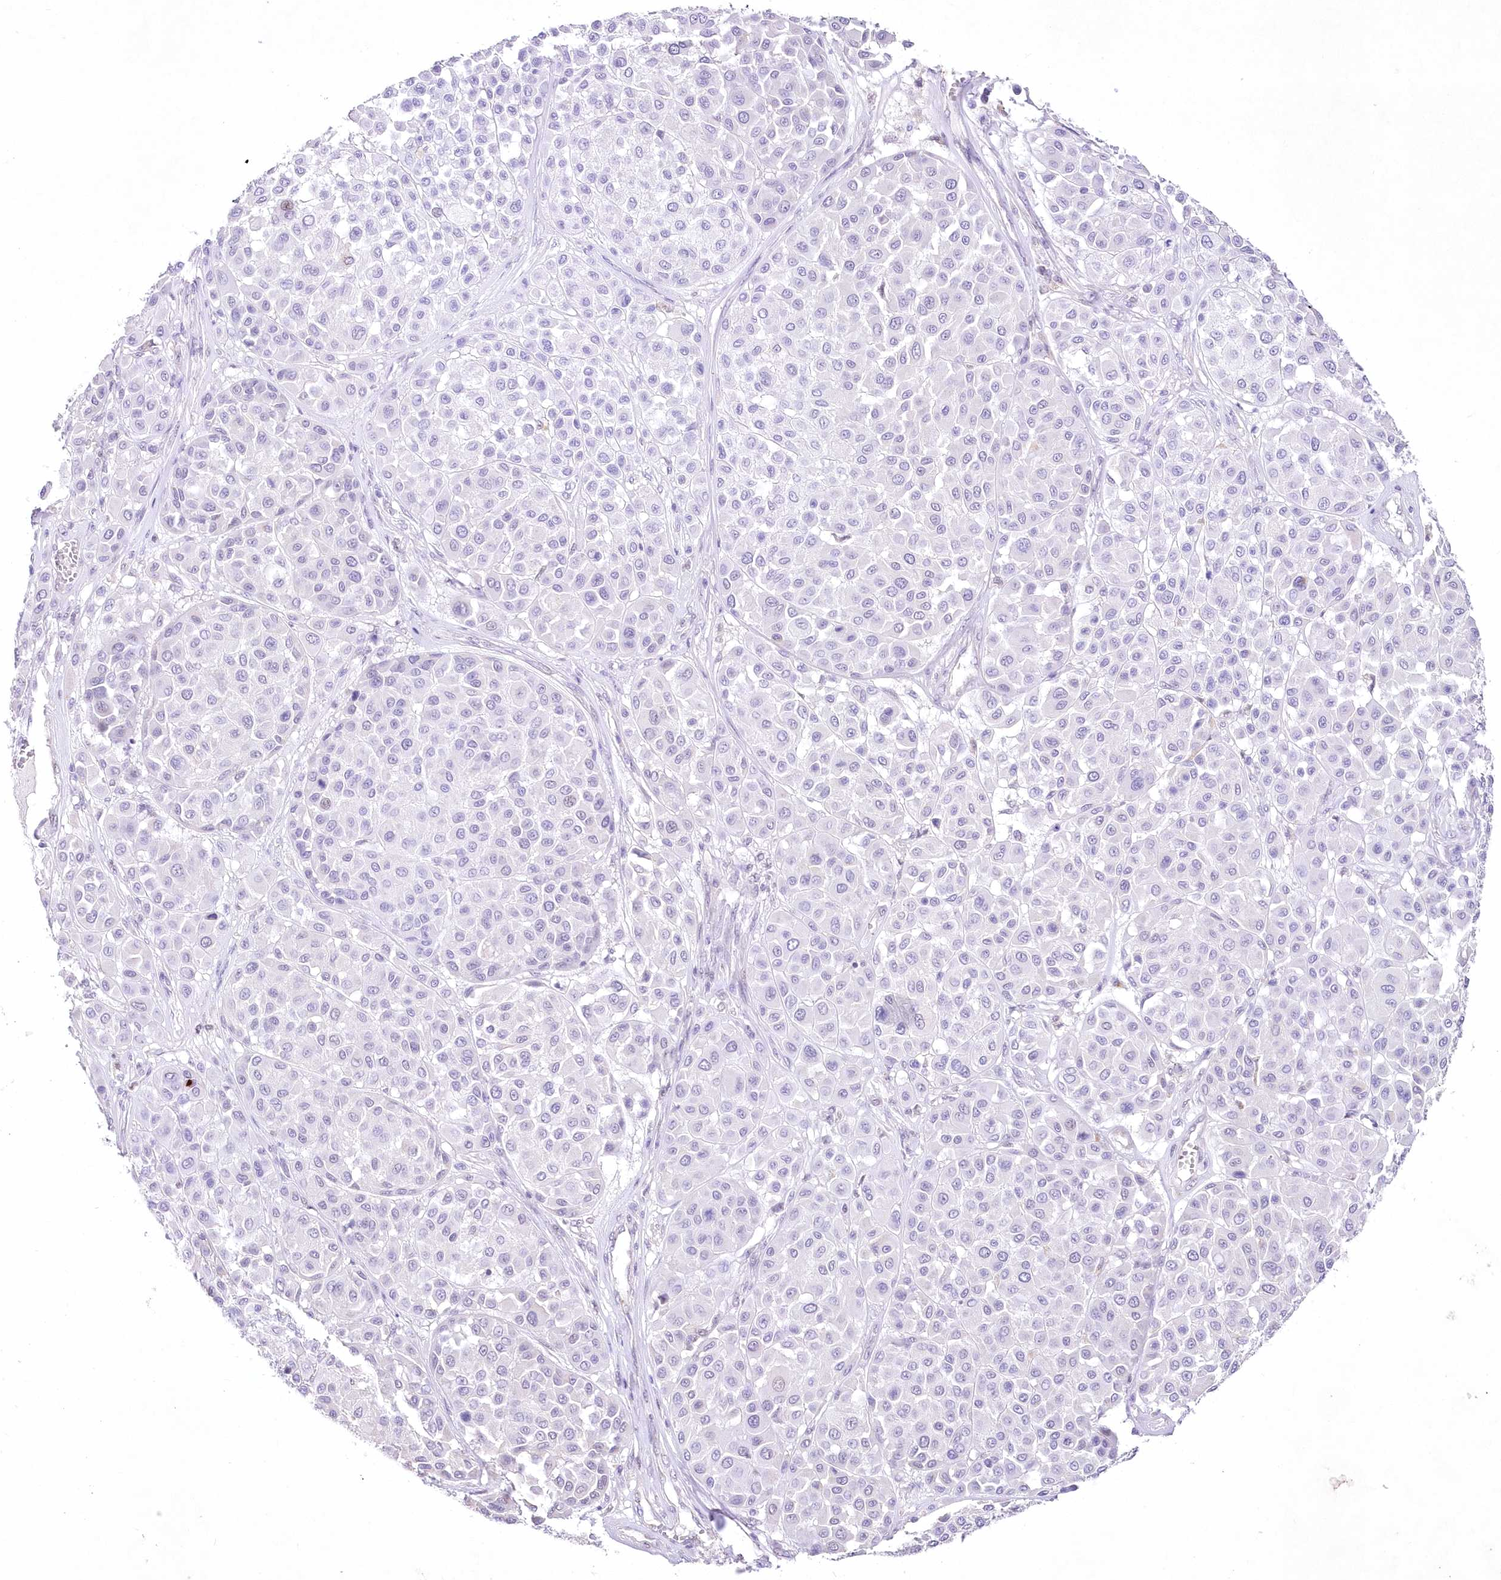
{"staining": {"intensity": "negative", "quantity": "none", "location": "none"}, "tissue": "melanoma", "cell_type": "Tumor cells", "image_type": "cancer", "snomed": [{"axis": "morphology", "description": "Malignant melanoma, Metastatic site"}, {"axis": "topography", "description": "Soft tissue"}], "caption": "Malignant melanoma (metastatic site) was stained to show a protein in brown. There is no significant staining in tumor cells. (DAB (3,3'-diaminobenzidine) immunohistochemistry (IHC), high magnification).", "gene": "RBM27", "patient": {"sex": "male", "age": 41}}